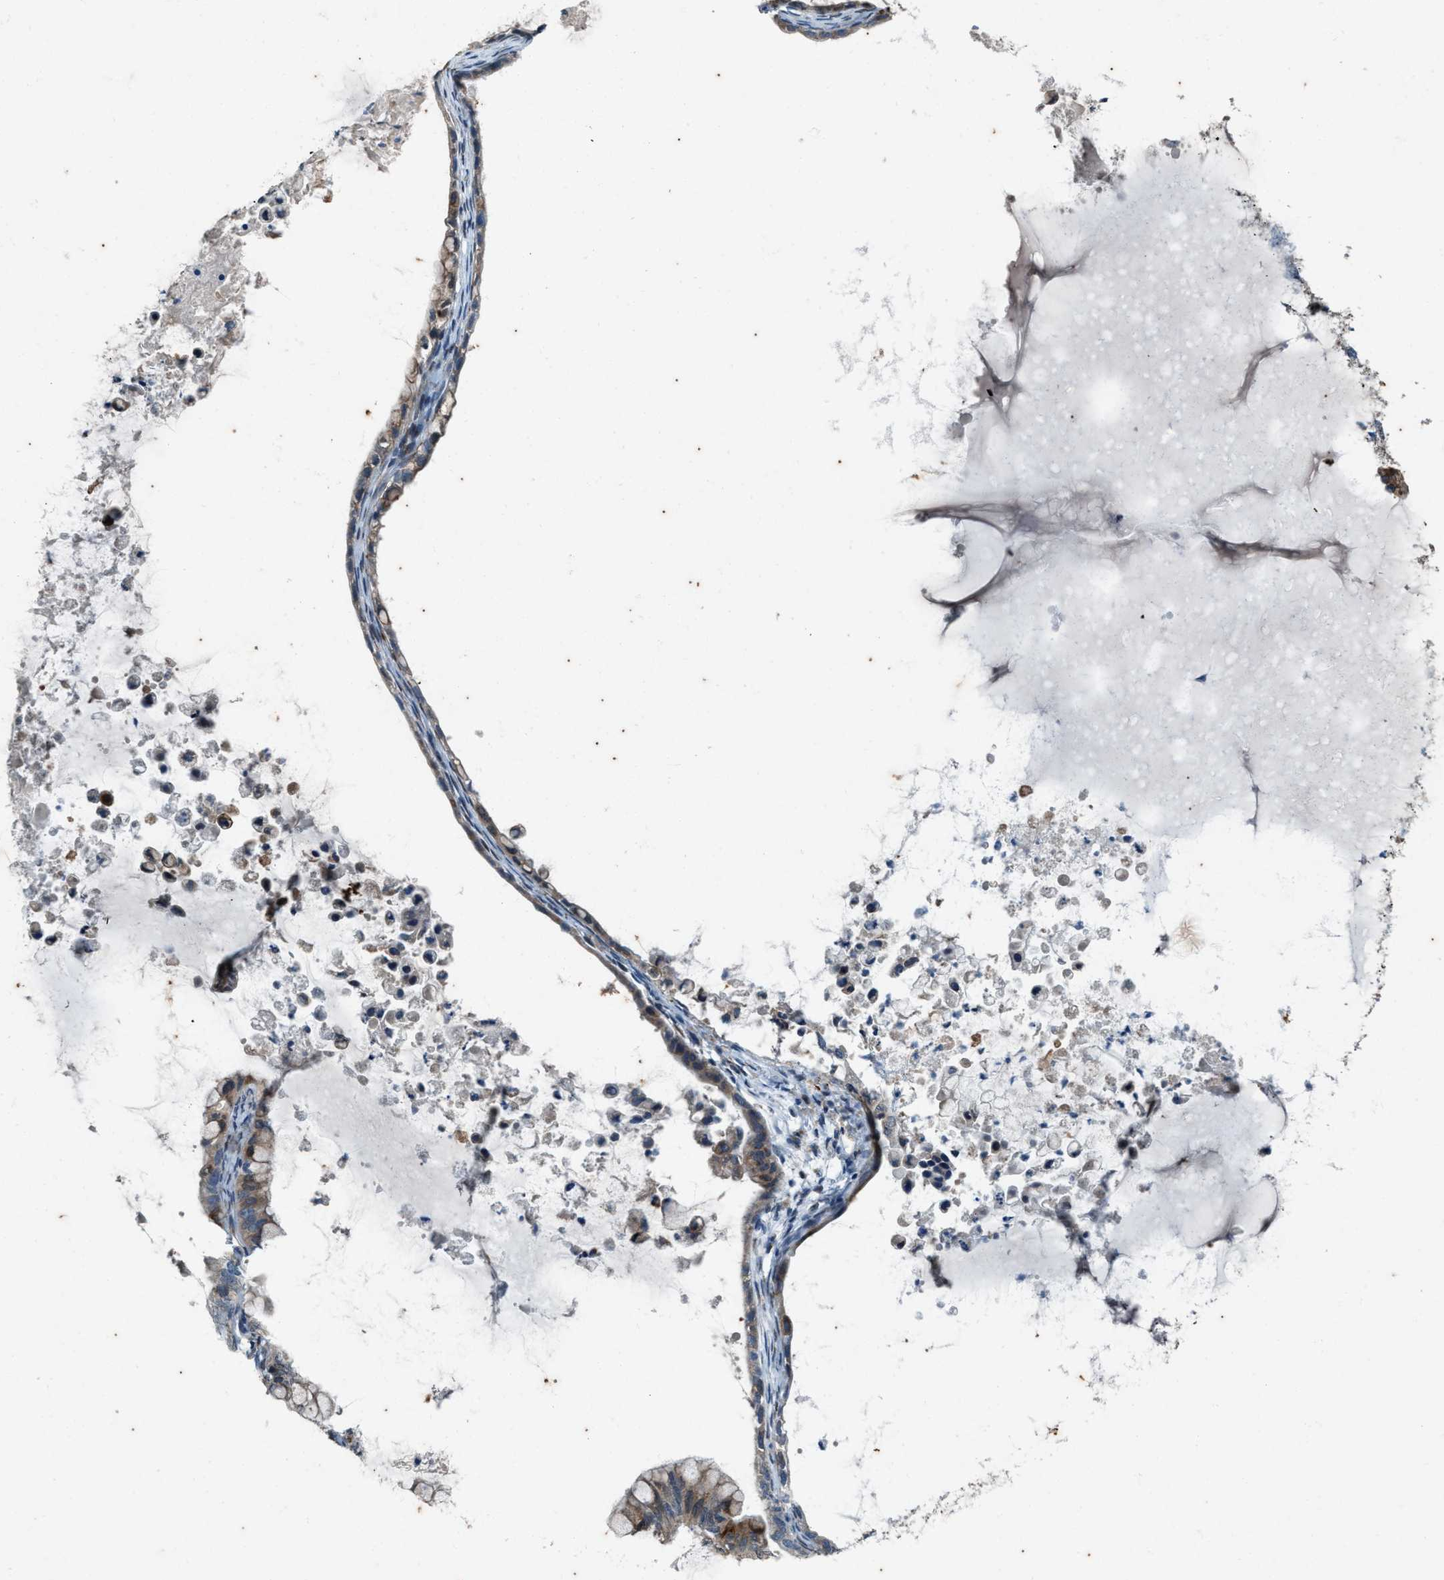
{"staining": {"intensity": "moderate", "quantity": ">75%", "location": "cytoplasmic/membranous"}, "tissue": "ovarian cancer", "cell_type": "Tumor cells", "image_type": "cancer", "snomed": [{"axis": "morphology", "description": "Cystadenocarcinoma, mucinous, NOS"}, {"axis": "topography", "description": "Ovary"}], "caption": "Ovarian mucinous cystadenocarcinoma was stained to show a protein in brown. There is medium levels of moderate cytoplasmic/membranous staining in about >75% of tumor cells.", "gene": "CHPF2", "patient": {"sex": "female", "age": 80}}